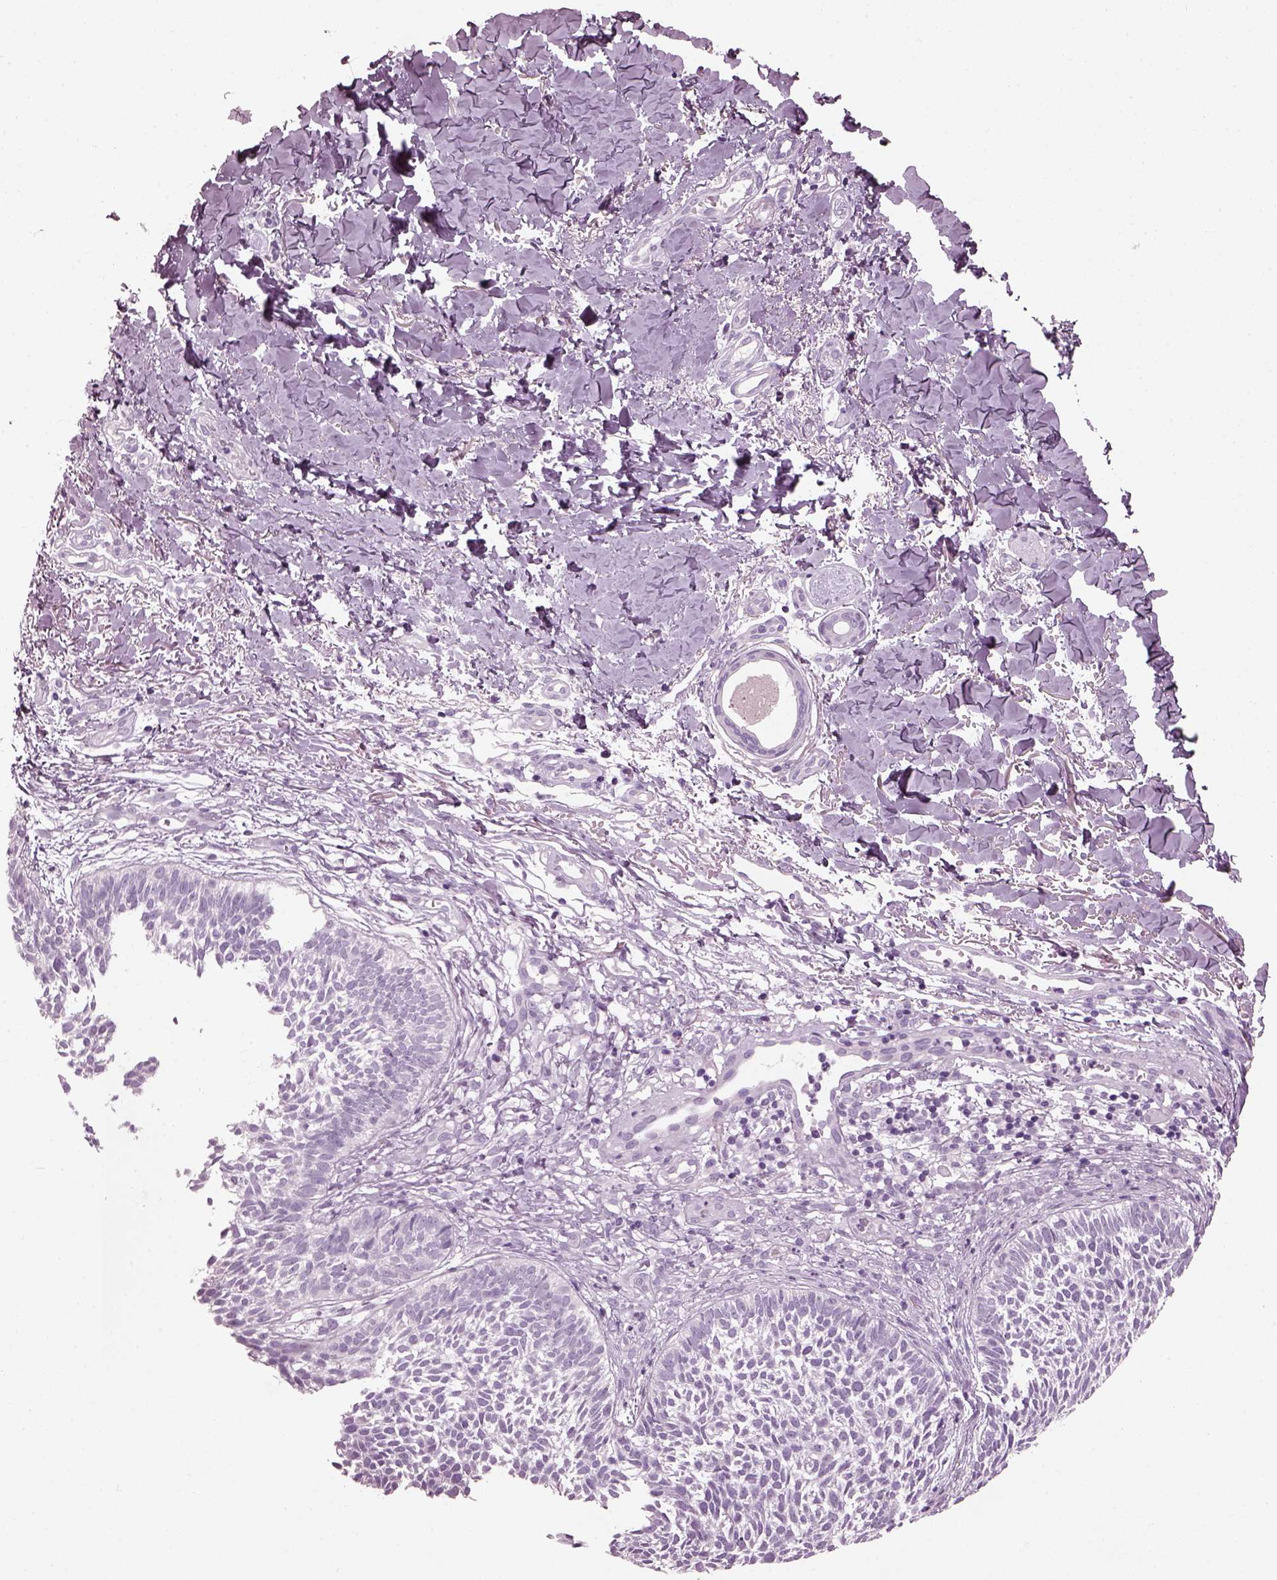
{"staining": {"intensity": "negative", "quantity": "none", "location": "none"}, "tissue": "skin cancer", "cell_type": "Tumor cells", "image_type": "cancer", "snomed": [{"axis": "morphology", "description": "Basal cell carcinoma"}, {"axis": "topography", "description": "Skin"}], "caption": "Immunohistochemistry (IHC) of skin basal cell carcinoma exhibits no staining in tumor cells. (DAB (3,3'-diaminobenzidine) immunohistochemistry, high magnification).", "gene": "PDC", "patient": {"sex": "male", "age": 78}}